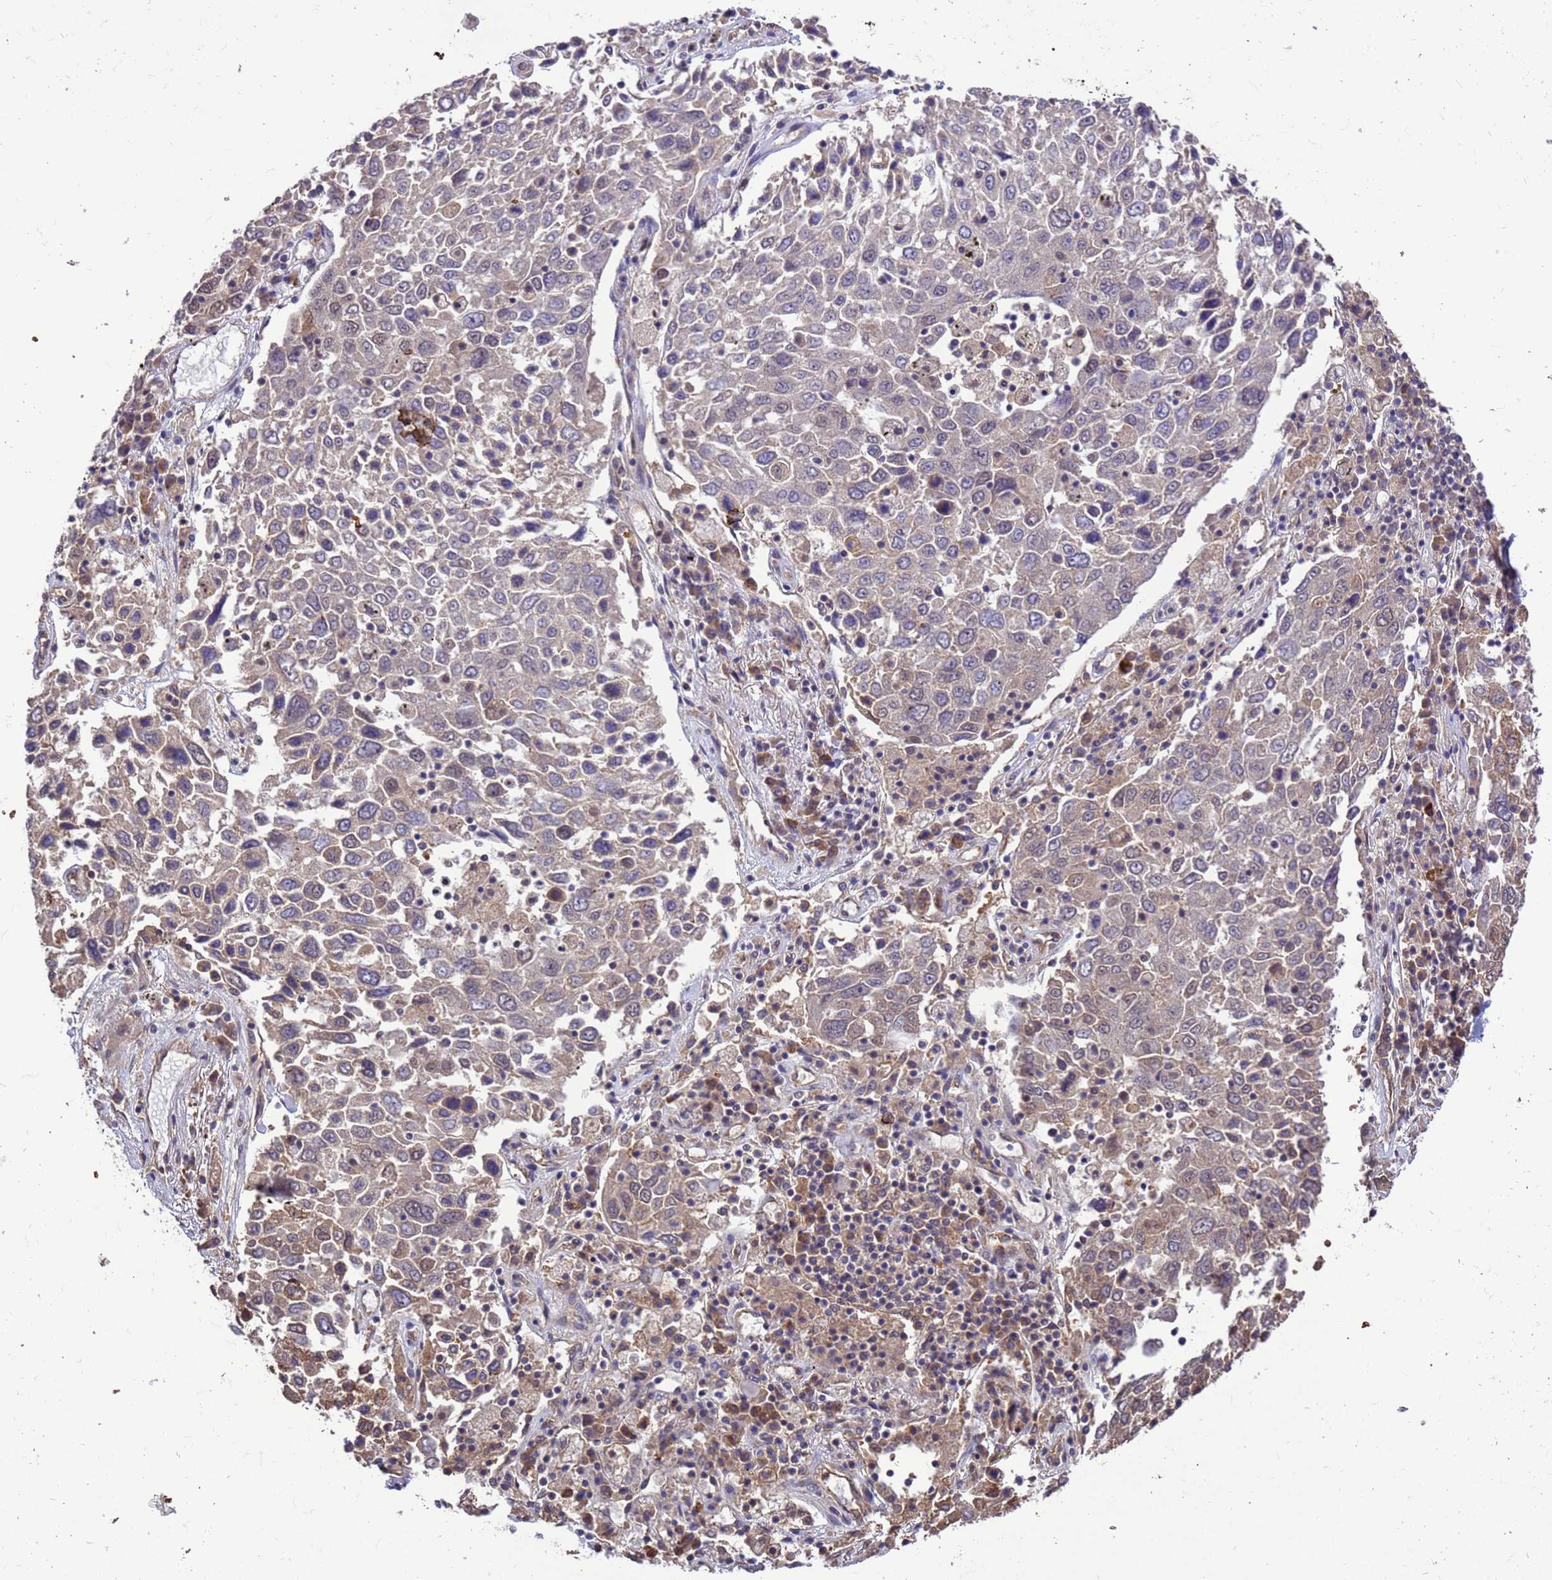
{"staining": {"intensity": "negative", "quantity": "none", "location": "none"}, "tissue": "lung cancer", "cell_type": "Tumor cells", "image_type": "cancer", "snomed": [{"axis": "morphology", "description": "Squamous cell carcinoma, NOS"}, {"axis": "topography", "description": "Lung"}], "caption": "High power microscopy histopathology image of an immunohistochemistry image of lung cancer, revealing no significant staining in tumor cells. (Stains: DAB immunohistochemistry with hematoxylin counter stain, Microscopy: brightfield microscopy at high magnification).", "gene": "ZFP69B", "patient": {"sex": "male", "age": 65}}